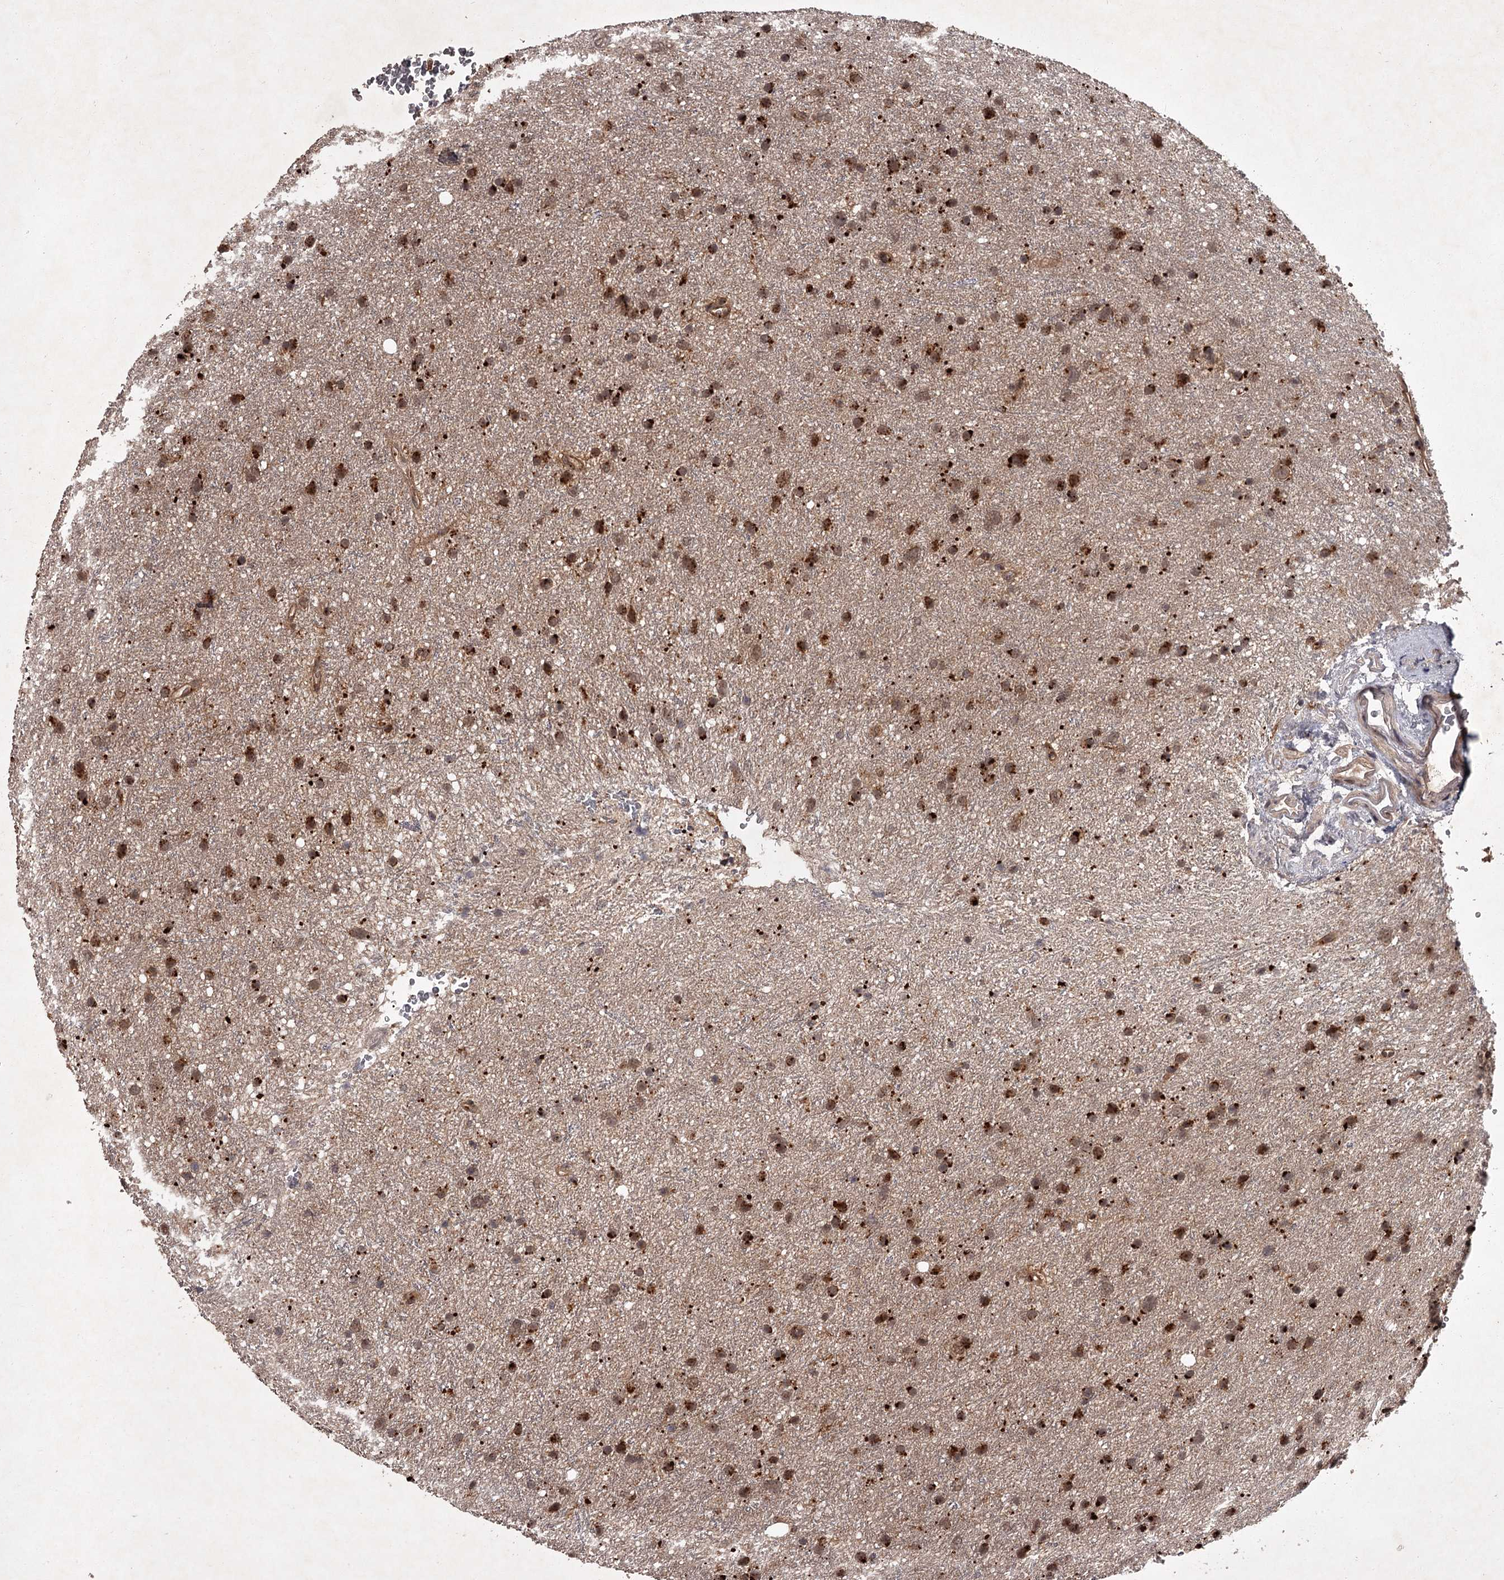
{"staining": {"intensity": "moderate", "quantity": ">75%", "location": "cytoplasmic/membranous,nuclear"}, "tissue": "glioma", "cell_type": "Tumor cells", "image_type": "cancer", "snomed": [{"axis": "morphology", "description": "Glioma, malignant, Low grade"}, {"axis": "topography", "description": "Cerebral cortex"}], "caption": "There is medium levels of moderate cytoplasmic/membranous and nuclear expression in tumor cells of glioma, as demonstrated by immunohistochemical staining (brown color).", "gene": "TBC1D23", "patient": {"sex": "female", "age": 39}}